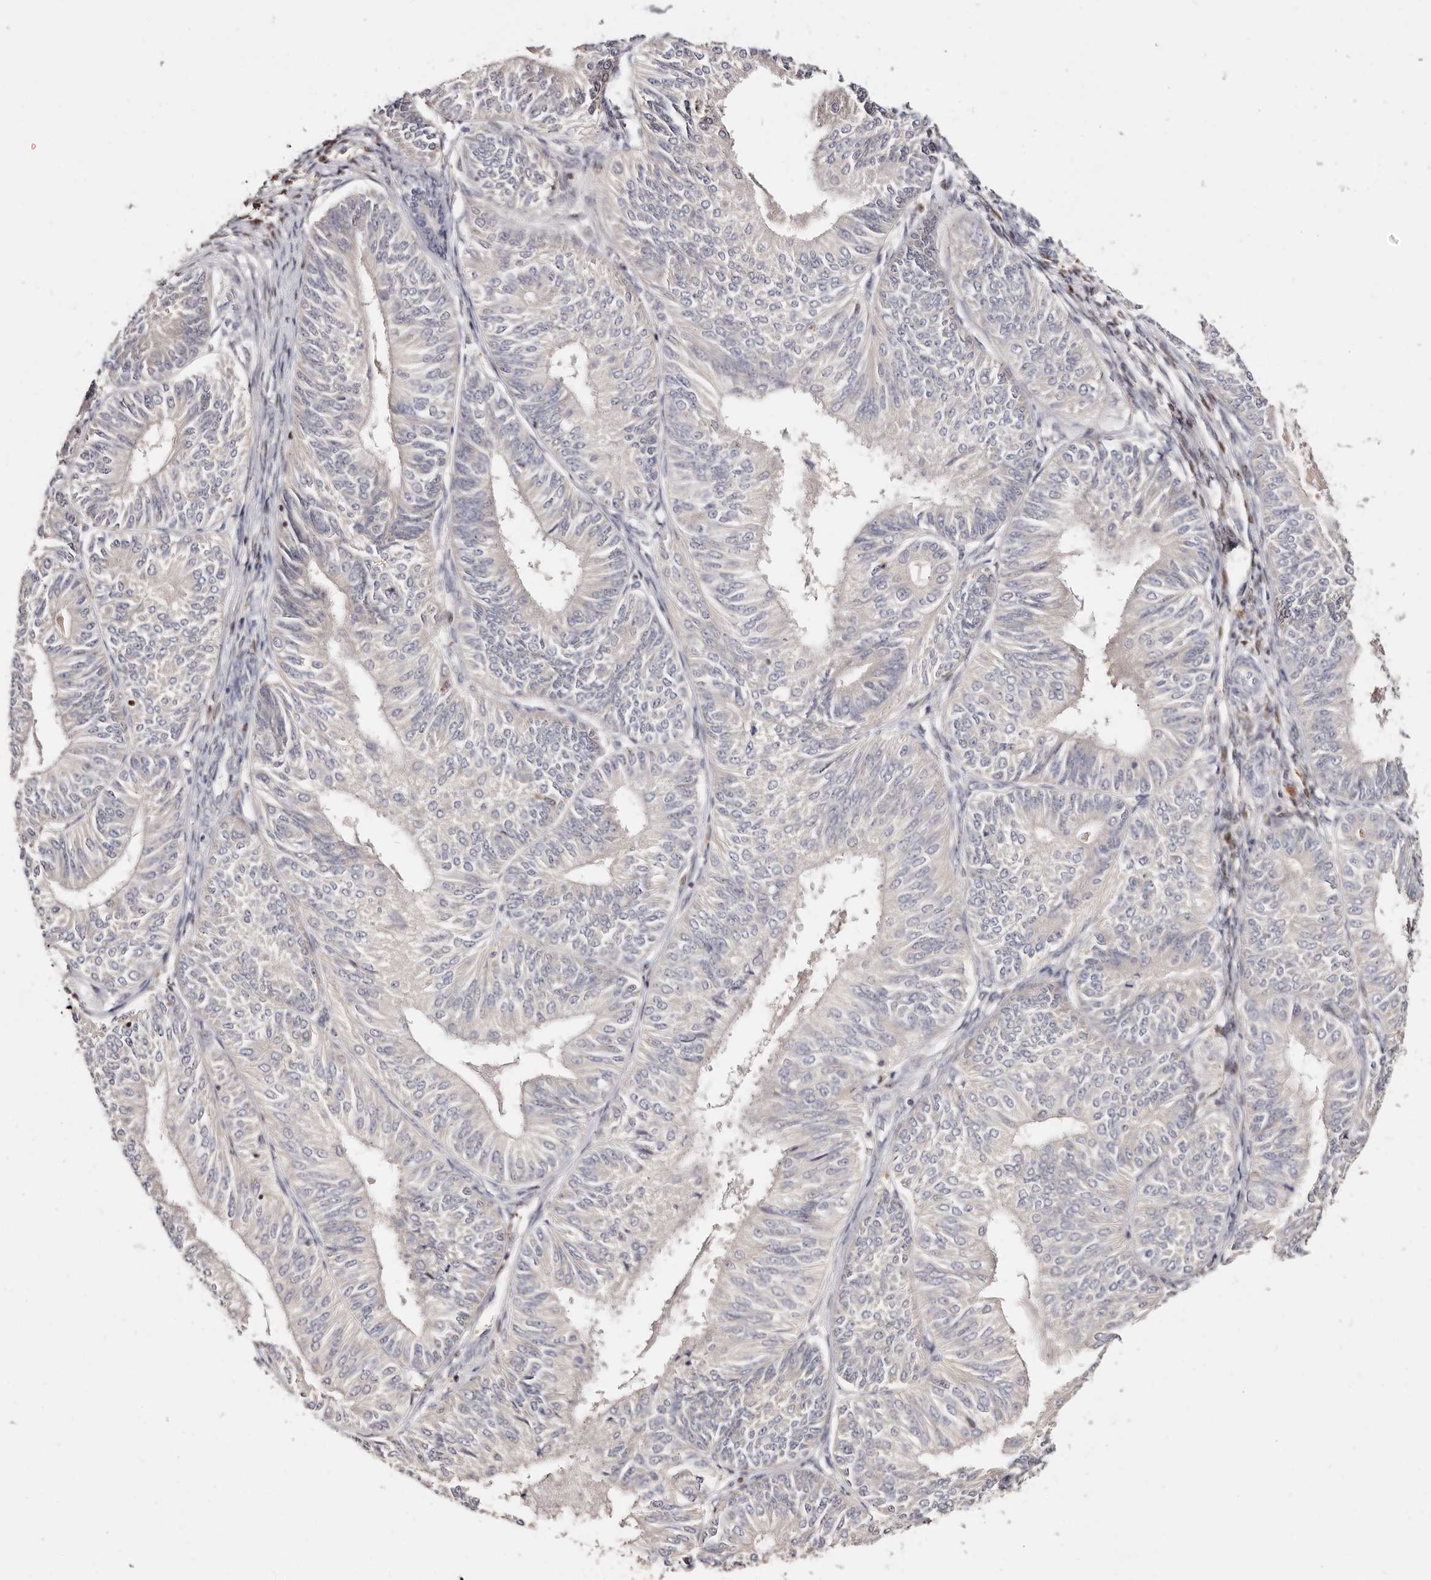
{"staining": {"intensity": "negative", "quantity": "none", "location": "none"}, "tissue": "endometrial cancer", "cell_type": "Tumor cells", "image_type": "cancer", "snomed": [{"axis": "morphology", "description": "Adenocarcinoma, NOS"}, {"axis": "topography", "description": "Endometrium"}], "caption": "Endometrial cancer (adenocarcinoma) was stained to show a protein in brown. There is no significant expression in tumor cells.", "gene": "IQGAP3", "patient": {"sex": "female", "age": 58}}